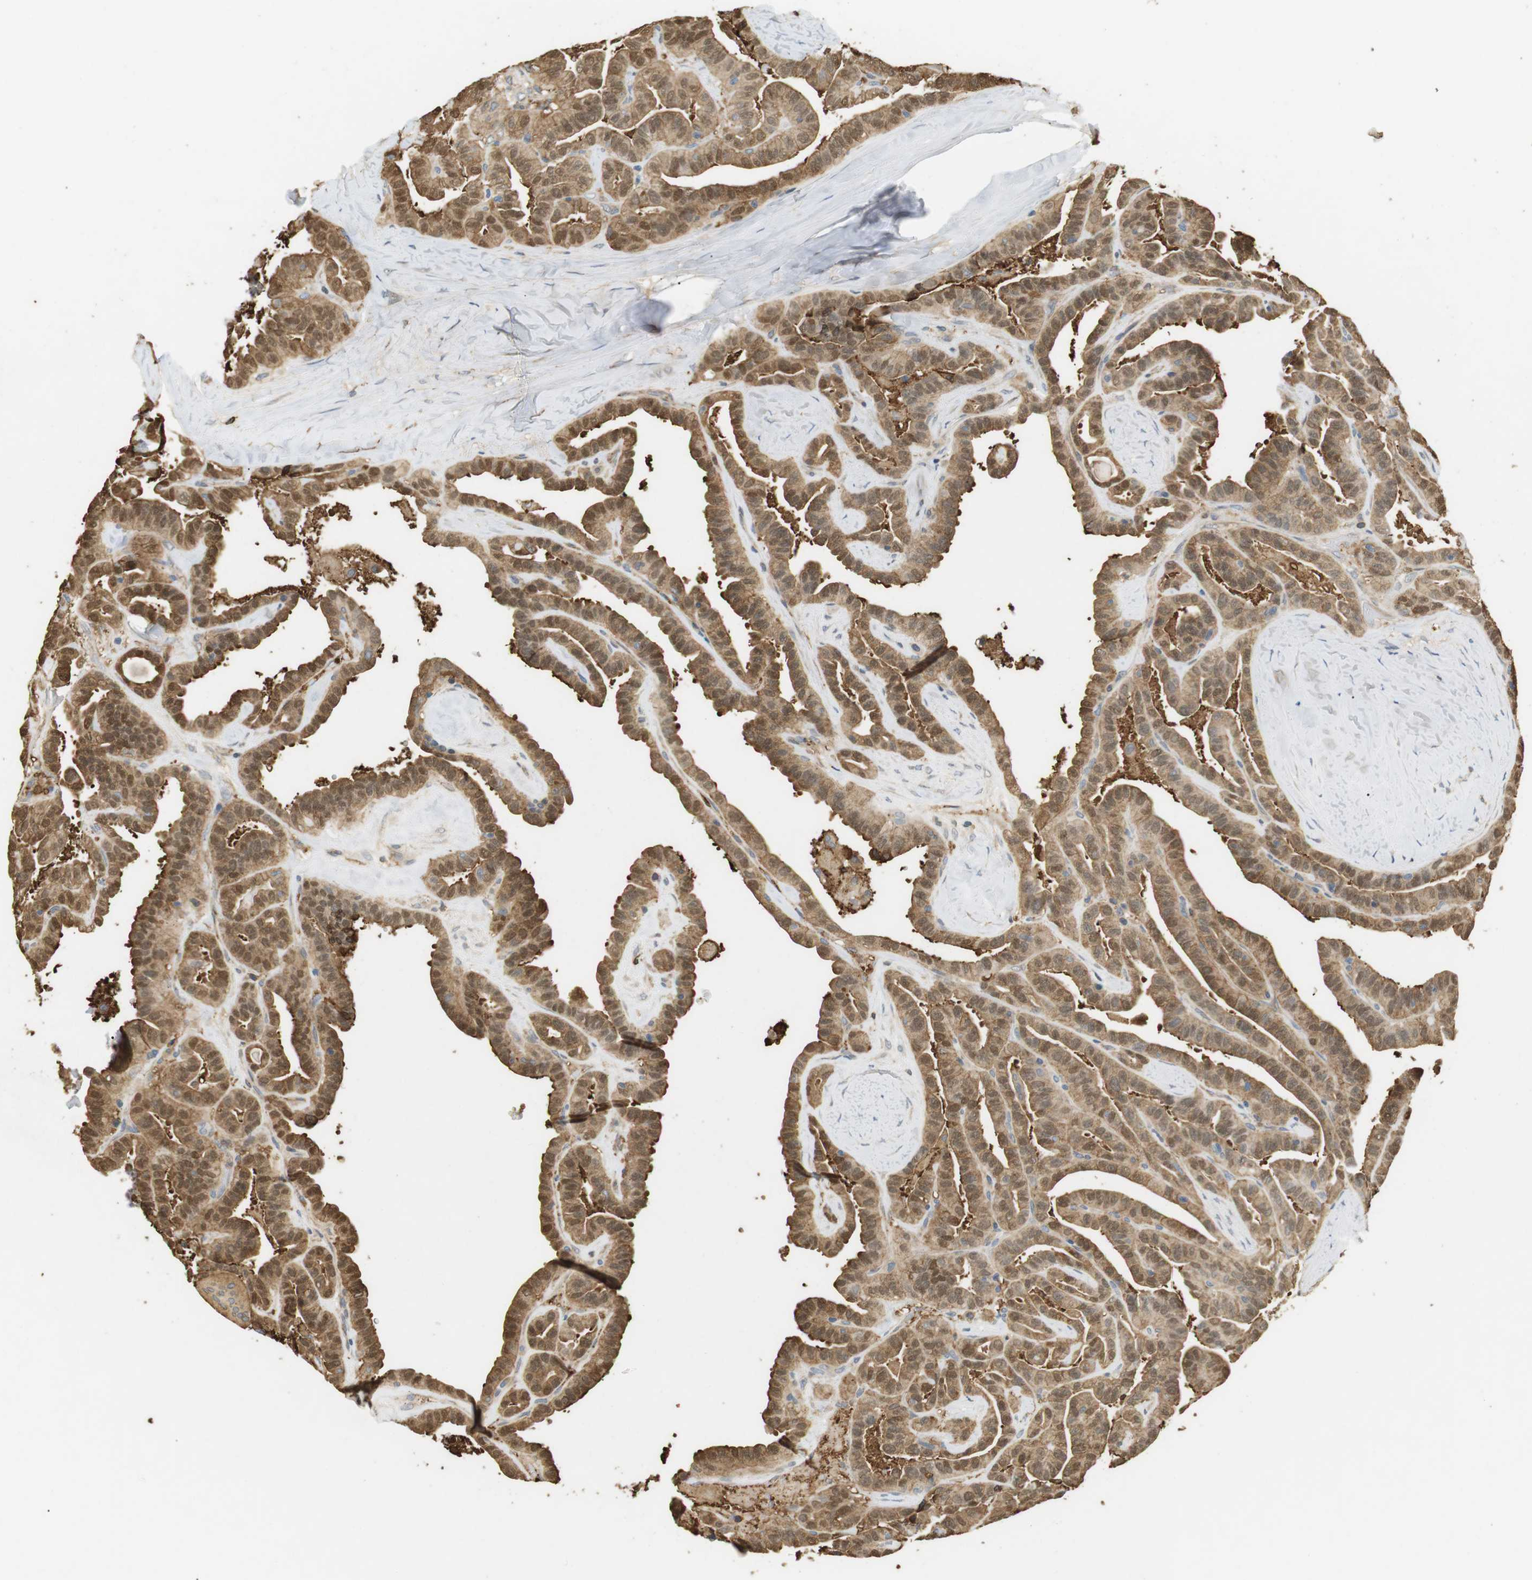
{"staining": {"intensity": "moderate", "quantity": ">75%", "location": "cytoplasmic/membranous,nuclear"}, "tissue": "thyroid cancer", "cell_type": "Tumor cells", "image_type": "cancer", "snomed": [{"axis": "morphology", "description": "Papillary adenocarcinoma, NOS"}, {"axis": "topography", "description": "Thyroid gland"}], "caption": "Papillary adenocarcinoma (thyroid) was stained to show a protein in brown. There is medium levels of moderate cytoplasmic/membranous and nuclear expression in approximately >75% of tumor cells. The staining was performed using DAB to visualize the protein expression in brown, while the nuclei were stained in blue with hematoxylin (Magnification: 20x).", "gene": "P2RY1", "patient": {"sex": "male", "age": 77}}